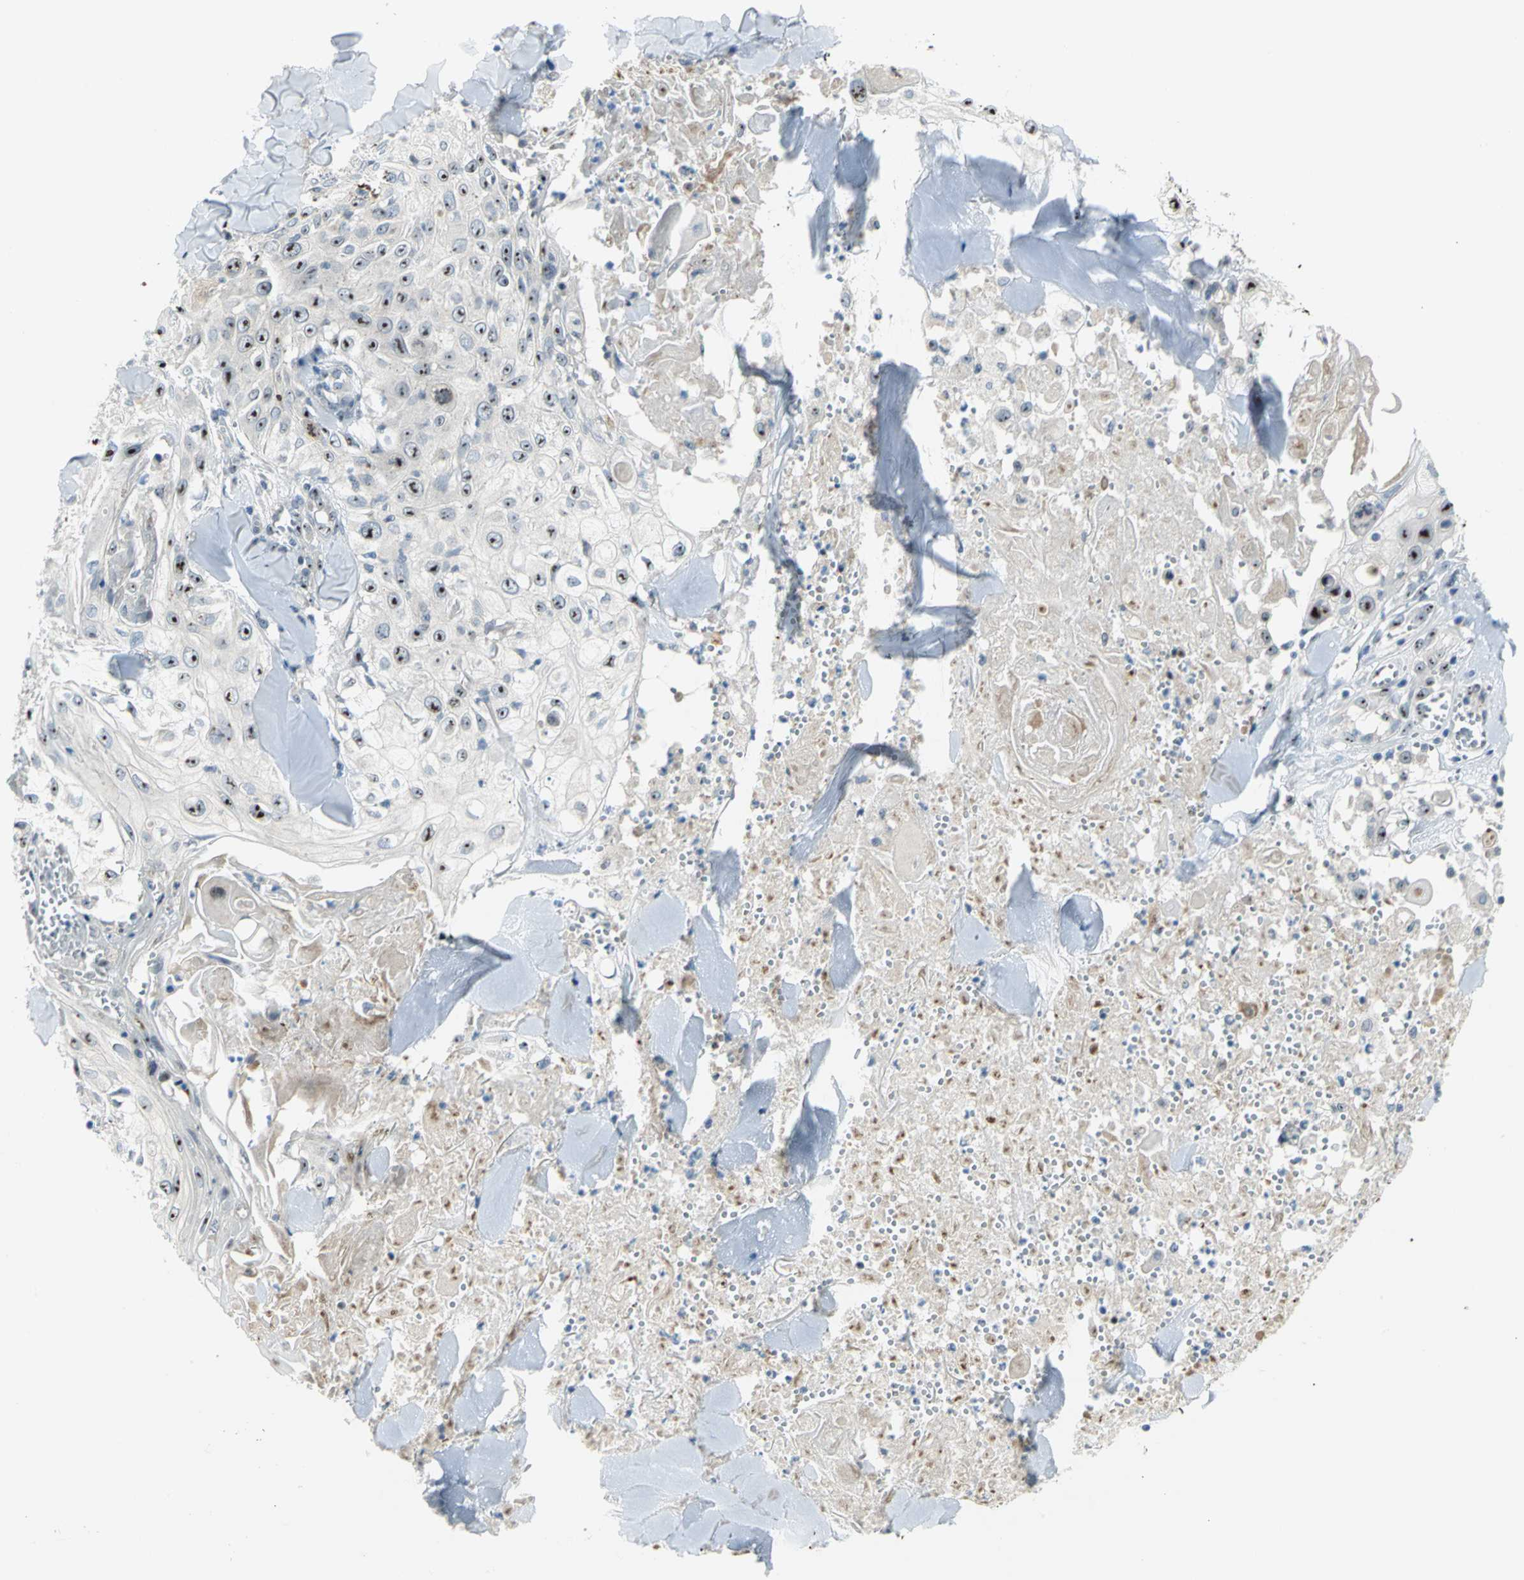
{"staining": {"intensity": "strong", "quantity": ">75%", "location": "nuclear"}, "tissue": "skin cancer", "cell_type": "Tumor cells", "image_type": "cancer", "snomed": [{"axis": "morphology", "description": "Squamous cell carcinoma, NOS"}, {"axis": "topography", "description": "Skin"}], "caption": "High-magnification brightfield microscopy of skin squamous cell carcinoma stained with DAB (3,3'-diaminobenzidine) (brown) and counterstained with hematoxylin (blue). tumor cells exhibit strong nuclear positivity is appreciated in about>75% of cells. The staining is performed using DAB brown chromogen to label protein expression. The nuclei are counter-stained blue using hematoxylin.", "gene": "MYBBP1A", "patient": {"sex": "male", "age": 86}}